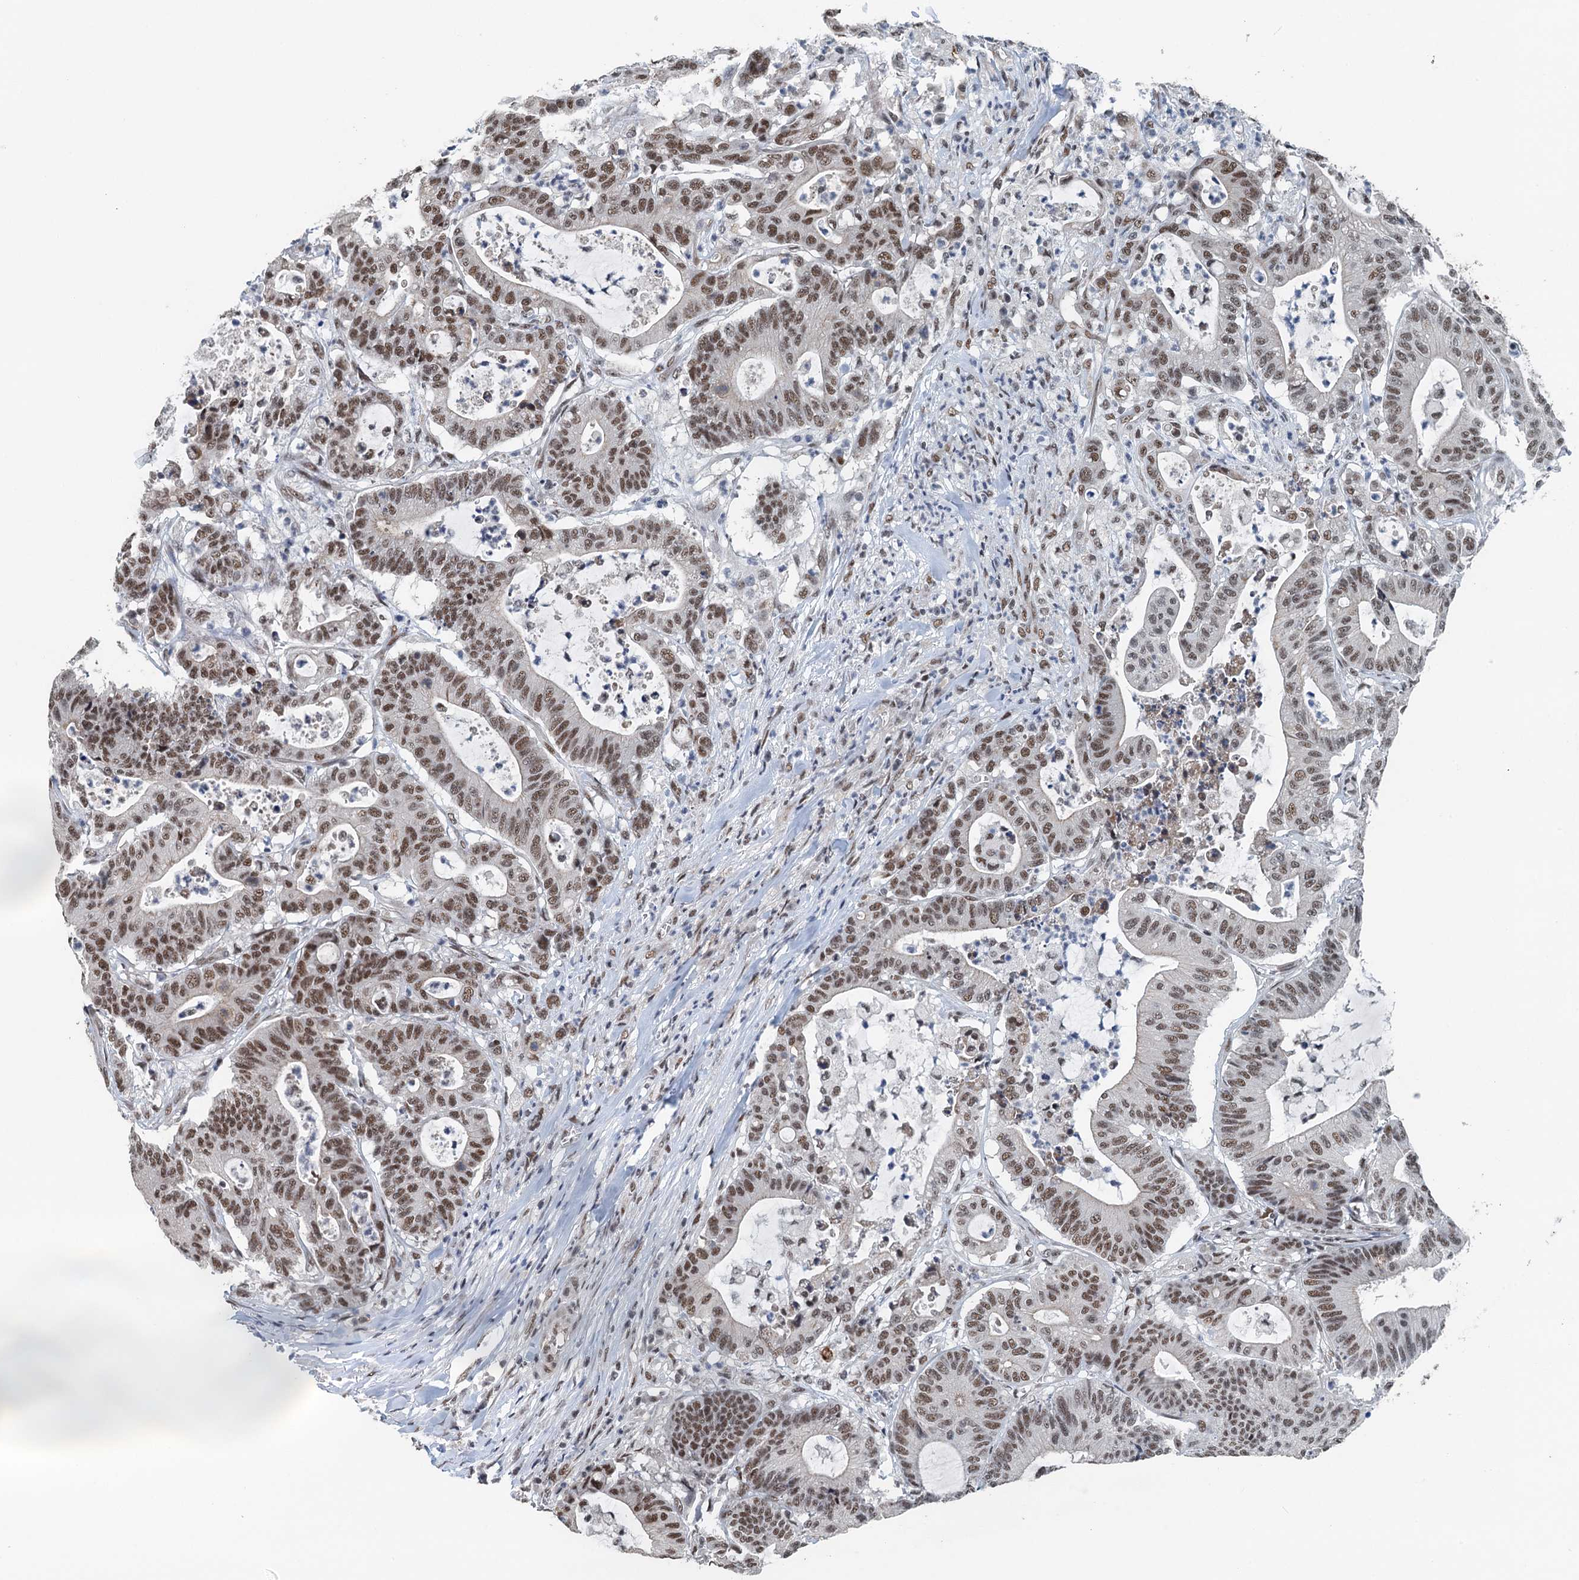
{"staining": {"intensity": "moderate", "quantity": ">75%", "location": "nuclear"}, "tissue": "colorectal cancer", "cell_type": "Tumor cells", "image_type": "cancer", "snomed": [{"axis": "morphology", "description": "Adenocarcinoma, NOS"}, {"axis": "topography", "description": "Colon"}], "caption": "DAB immunohistochemical staining of human colorectal adenocarcinoma shows moderate nuclear protein positivity in approximately >75% of tumor cells. (IHC, brightfield microscopy, high magnification).", "gene": "MTA3", "patient": {"sex": "female", "age": 84}}